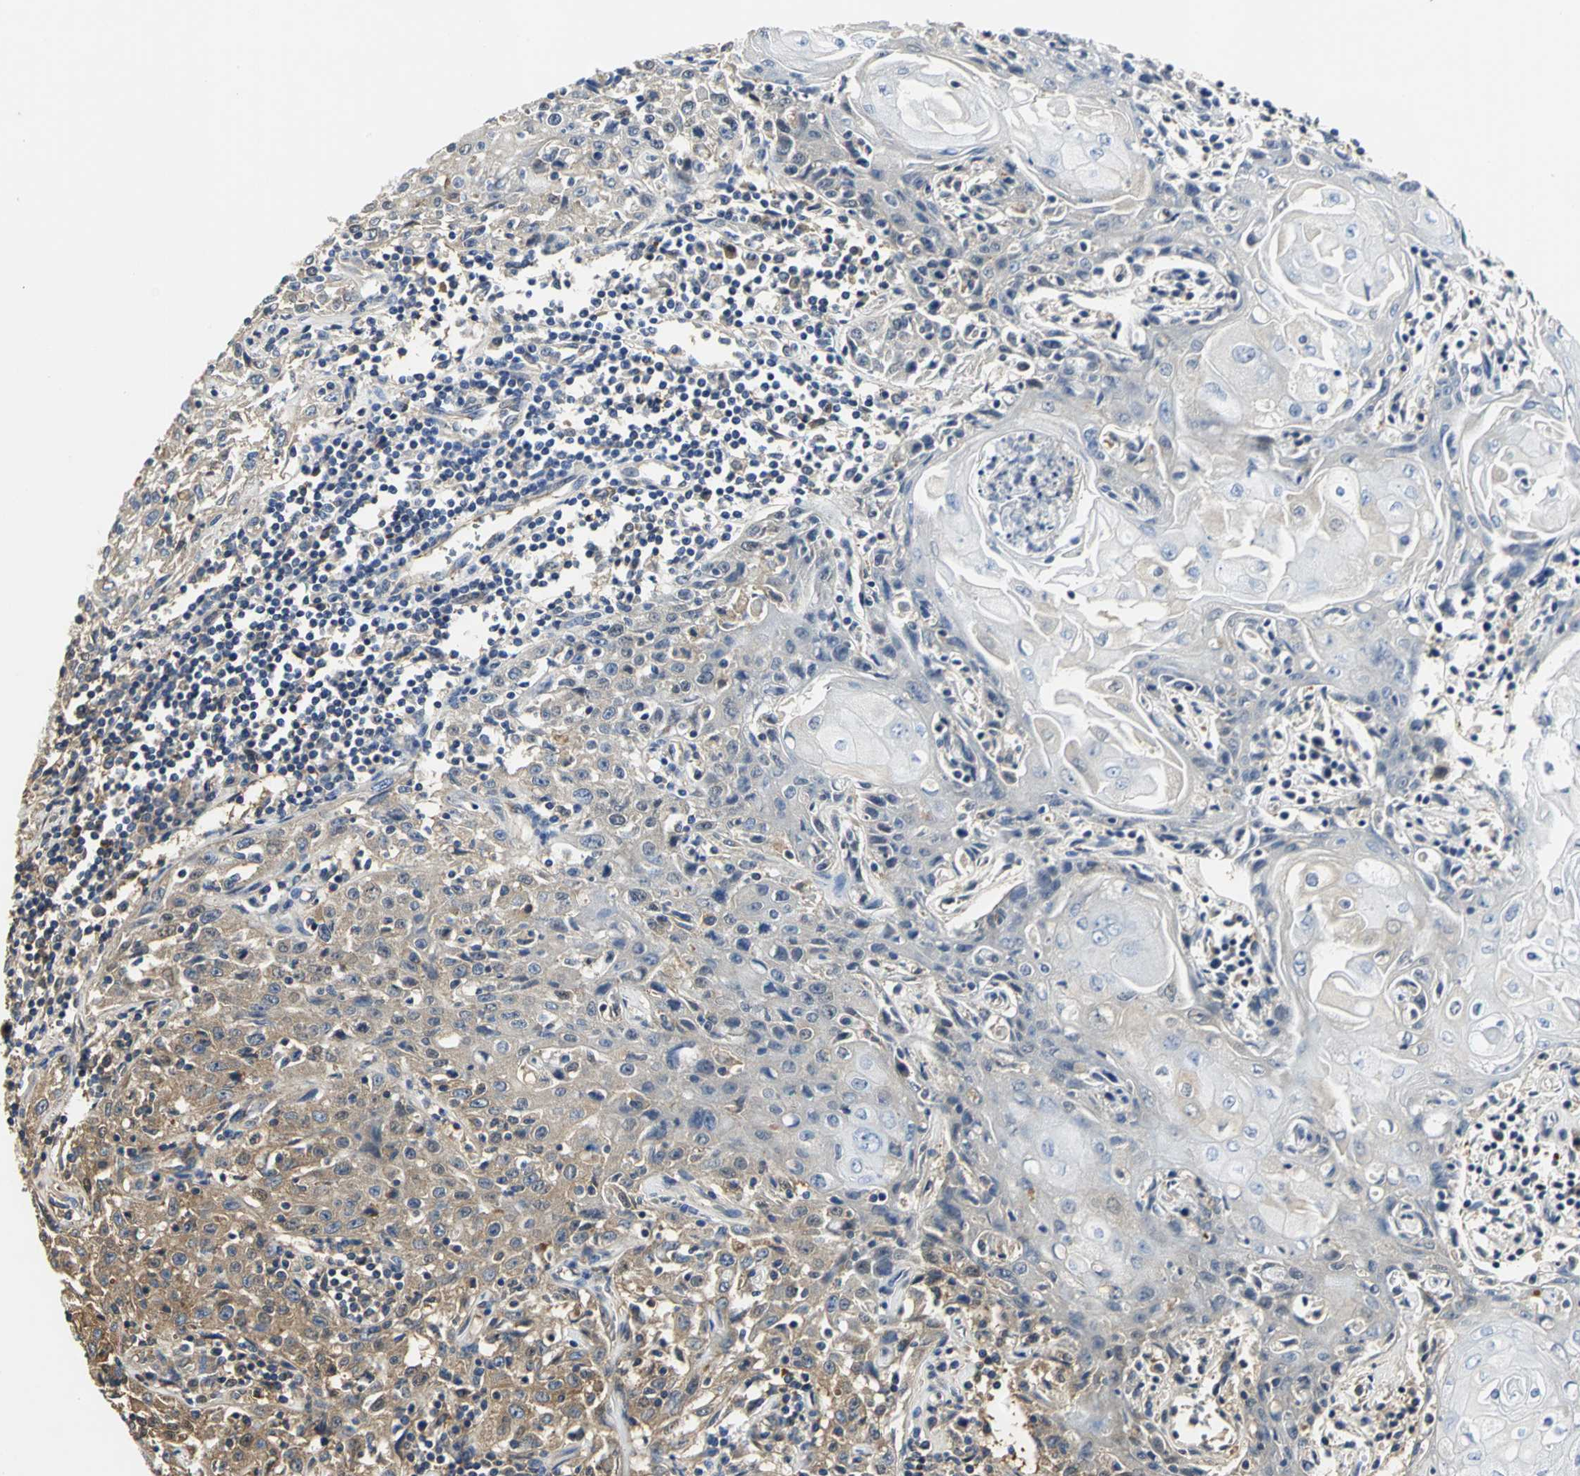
{"staining": {"intensity": "moderate", "quantity": "25%-75%", "location": "cytoplasmic/membranous"}, "tissue": "head and neck cancer", "cell_type": "Tumor cells", "image_type": "cancer", "snomed": [{"axis": "morphology", "description": "Squamous cell carcinoma, NOS"}, {"axis": "topography", "description": "Oral tissue"}, {"axis": "topography", "description": "Head-Neck"}], "caption": "A brown stain shows moderate cytoplasmic/membranous expression of a protein in squamous cell carcinoma (head and neck) tumor cells.", "gene": "CHRNB1", "patient": {"sex": "female", "age": 76}}